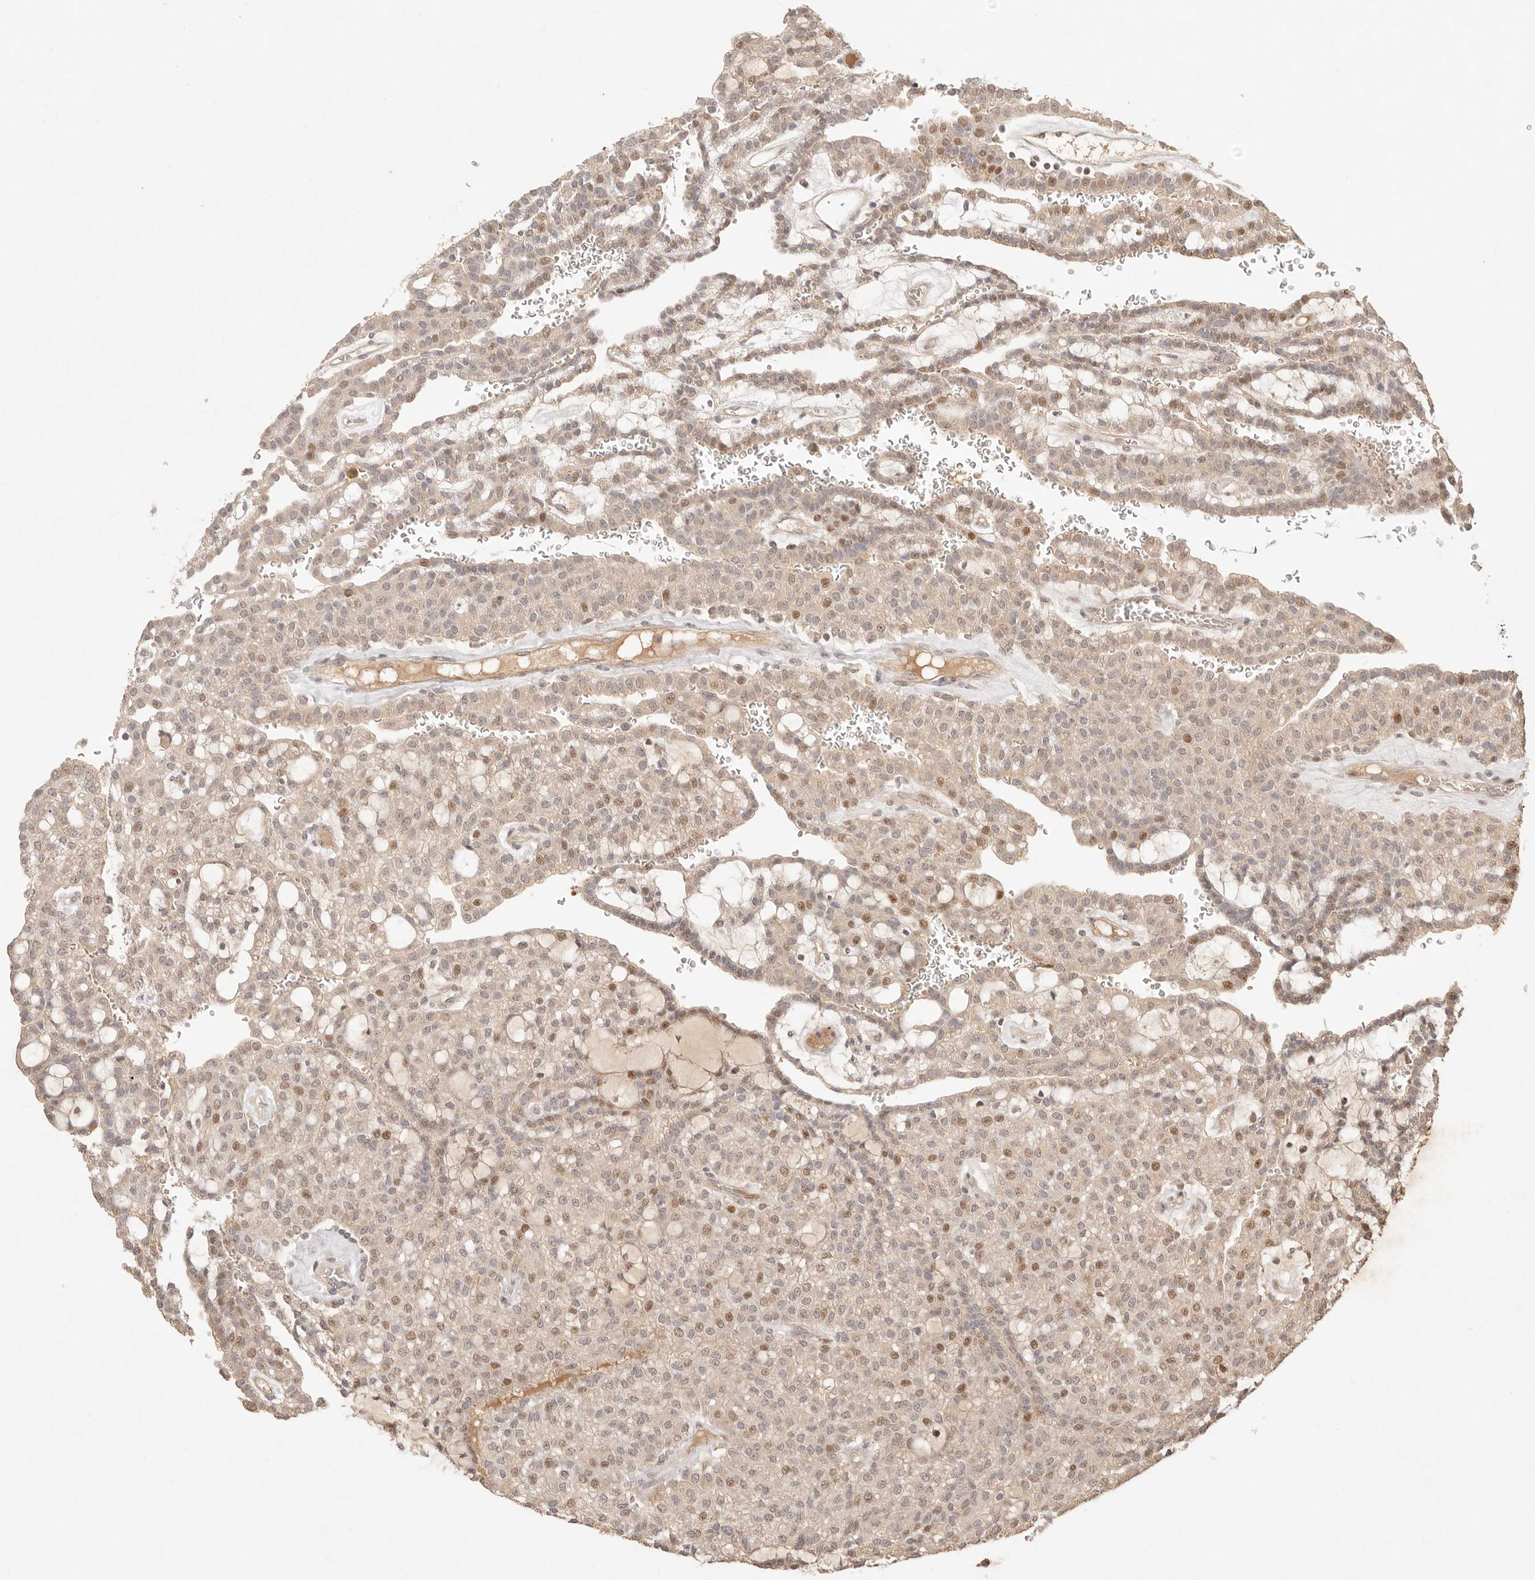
{"staining": {"intensity": "moderate", "quantity": "25%-75%", "location": "cytoplasmic/membranous,nuclear"}, "tissue": "renal cancer", "cell_type": "Tumor cells", "image_type": "cancer", "snomed": [{"axis": "morphology", "description": "Adenocarcinoma, NOS"}, {"axis": "topography", "description": "Kidney"}], "caption": "Protein staining exhibits moderate cytoplasmic/membranous and nuclear expression in about 25%-75% of tumor cells in renal adenocarcinoma.", "gene": "PHLDA3", "patient": {"sex": "male", "age": 63}}